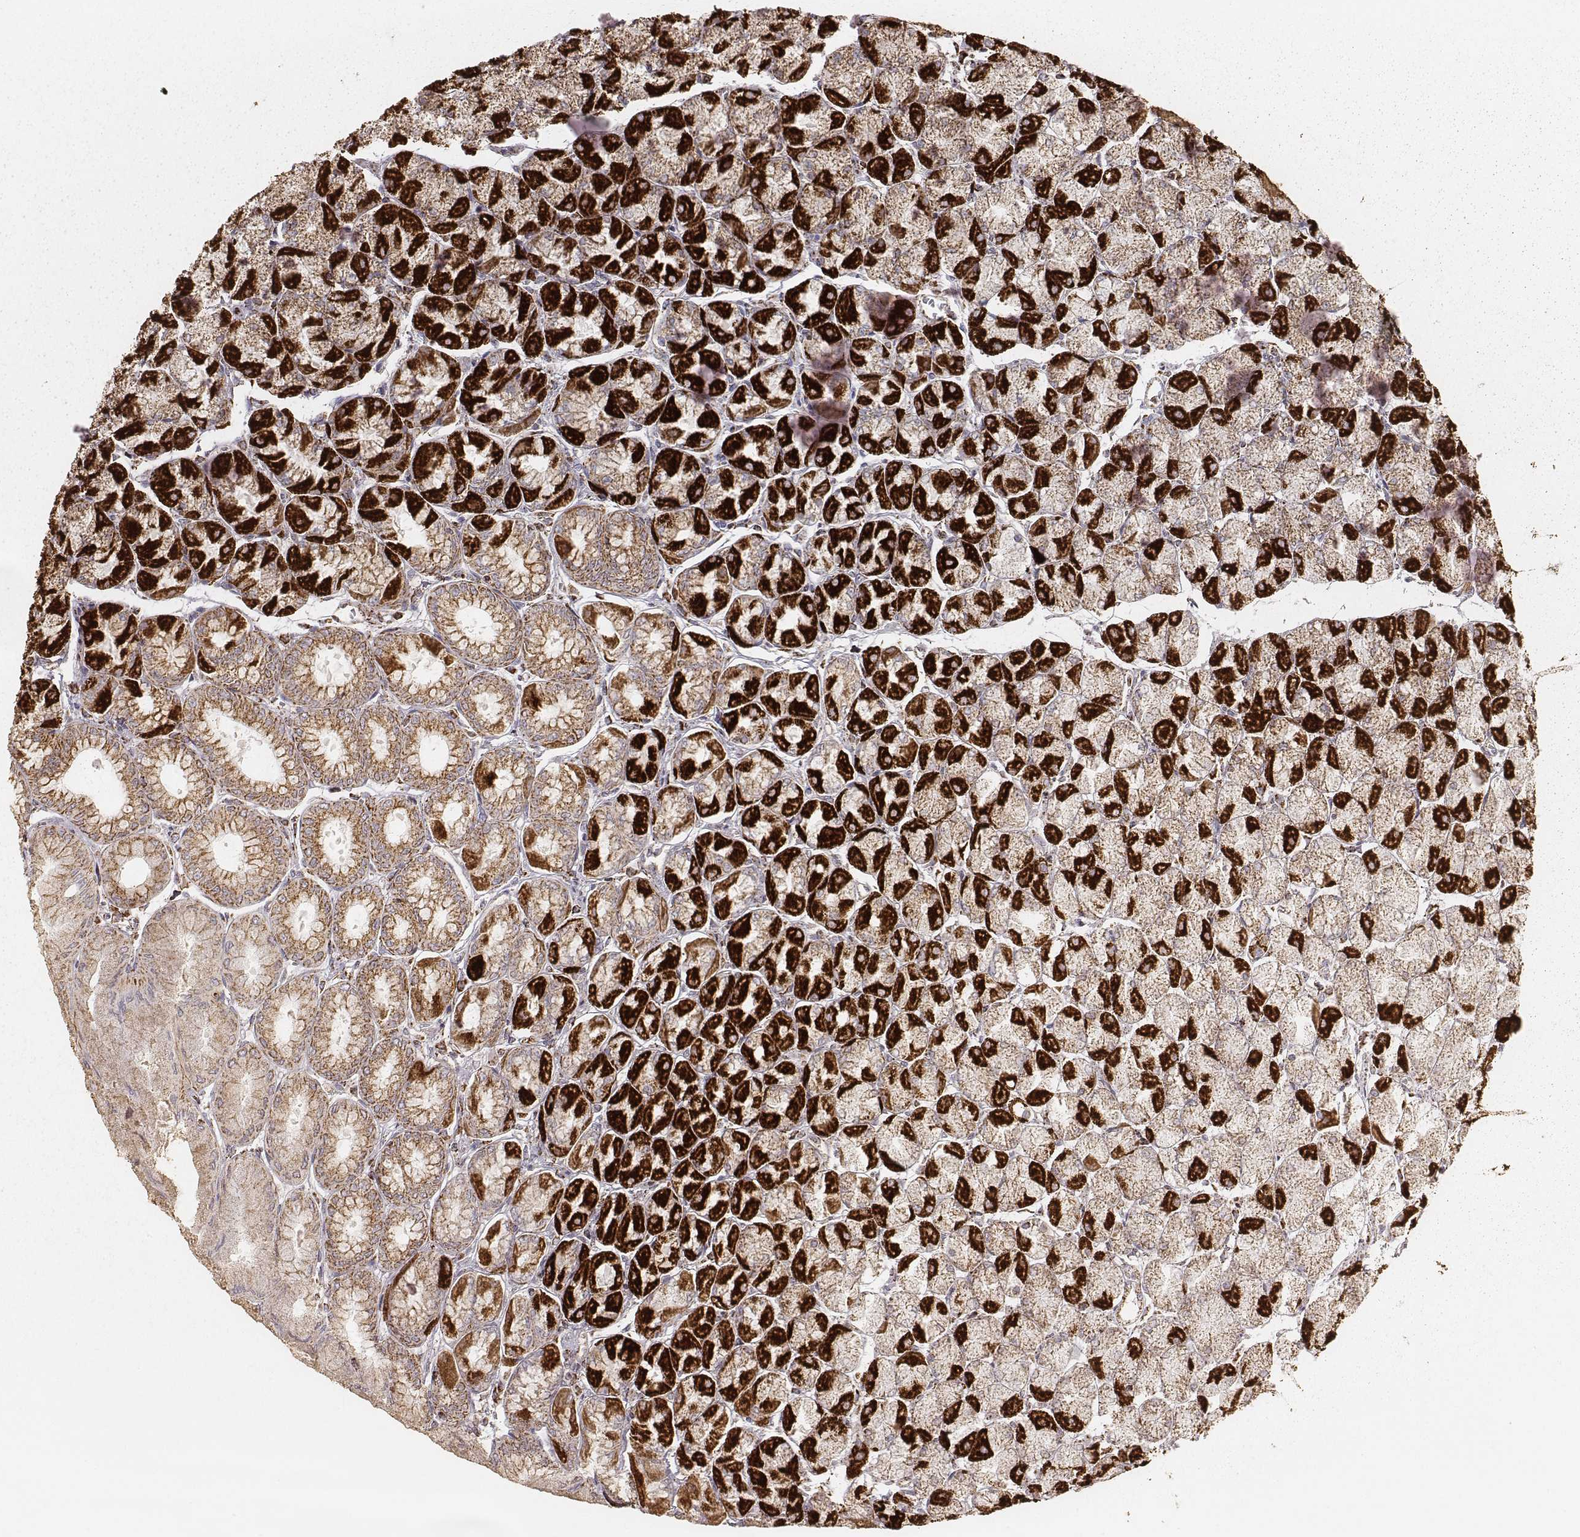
{"staining": {"intensity": "strong", "quantity": "25%-75%", "location": "nuclear"}, "tissue": "stomach", "cell_type": "Glandular cells", "image_type": "normal", "snomed": [{"axis": "morphology", "description": "Normal tissue, NOS"}, {"axis": "topography", "description": "Stomach, upper"}], "caption": "Glandular cells display strong nuclear staining in about 25%-75% of cells in unremarkable stomach.", "gene": "CS", "patient": {"sex": "male", "age": 60}}